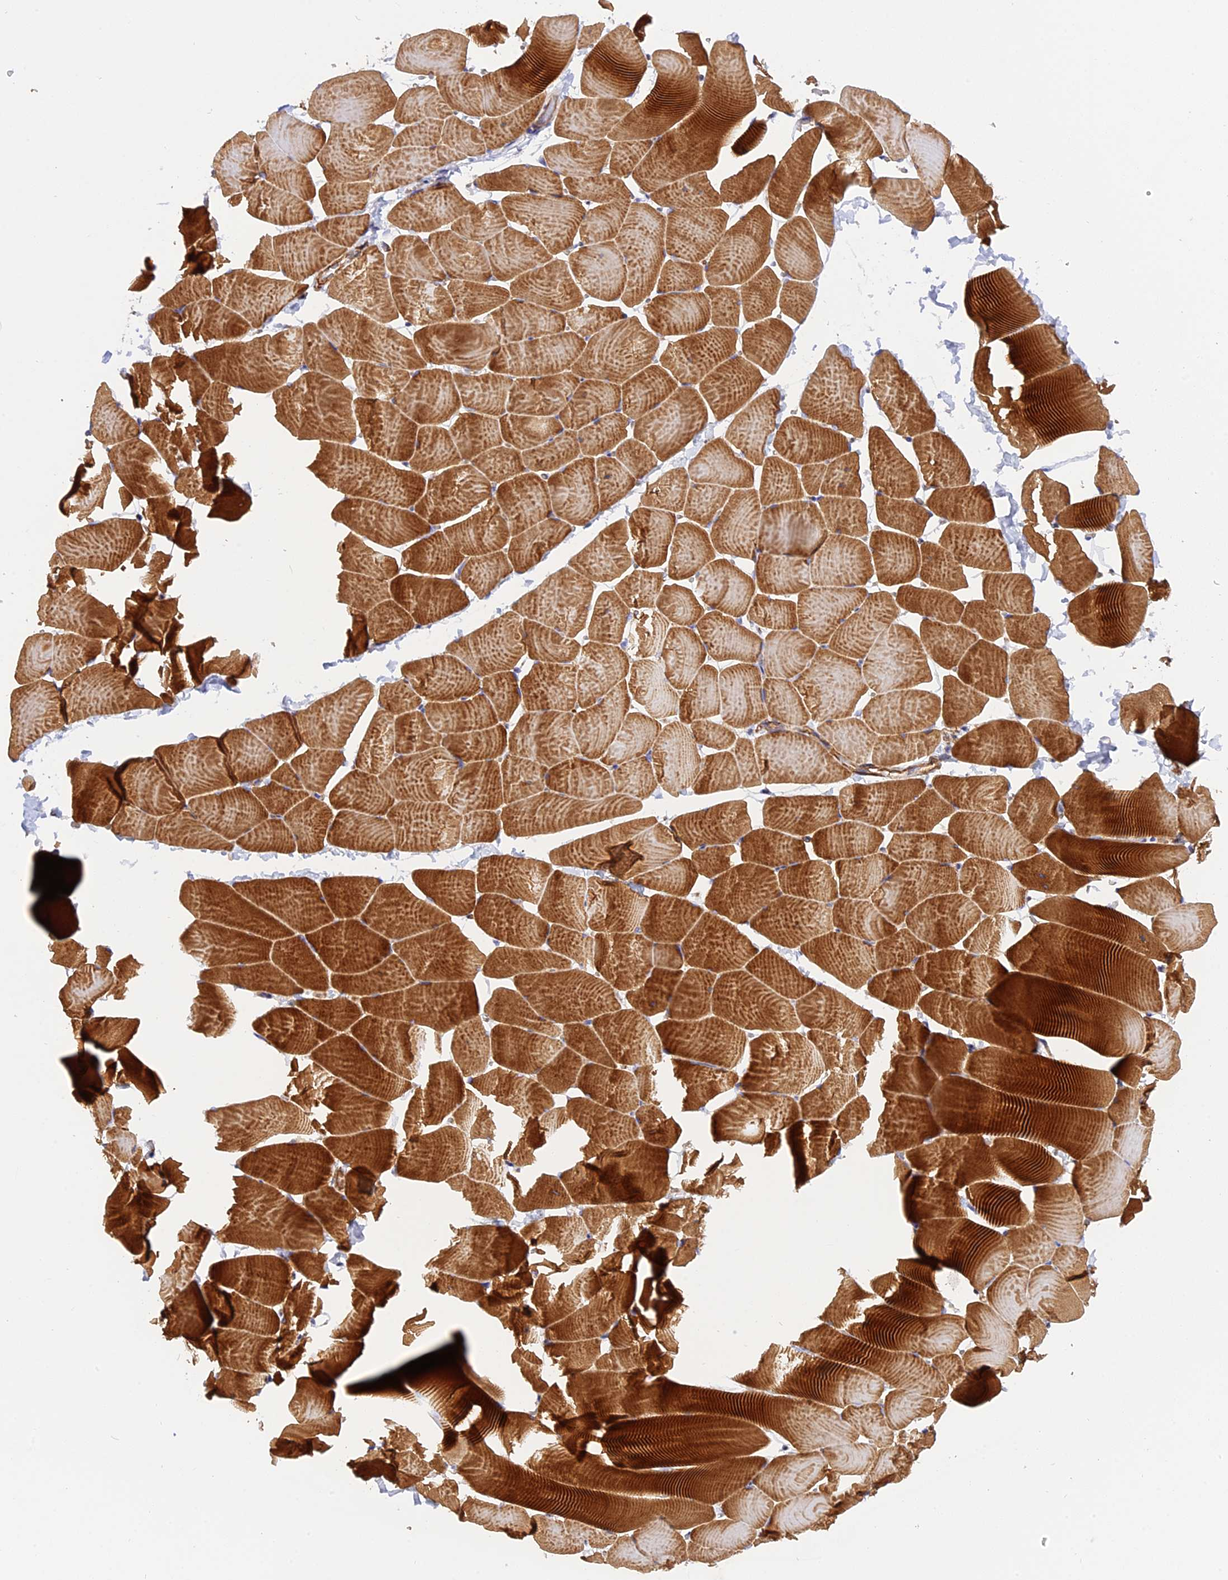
{"staining": {"intensity": "strong", "quantity": "25%-75%", "location": "cytoplasmic/membranous"}, "tissue": "skeletal muscle", "cell_type": "Myocytes", "image_type": "normal", "snomed": [{"axis": "morphology", "description": "Normal tissue, NOS"}, {"axis": "topography", "description": "Skeletal muscle"}], "caption": "Myocytes show high levels of strong cytoplasmic/membranous staining in approximately 25%-75% of cells in unremarkable human skeletal muscle. (Brightfield microscopy of DAB IHC at high magnification).", "gene": "C5orf22", "patient": {"sex": "male", "age": 25}}